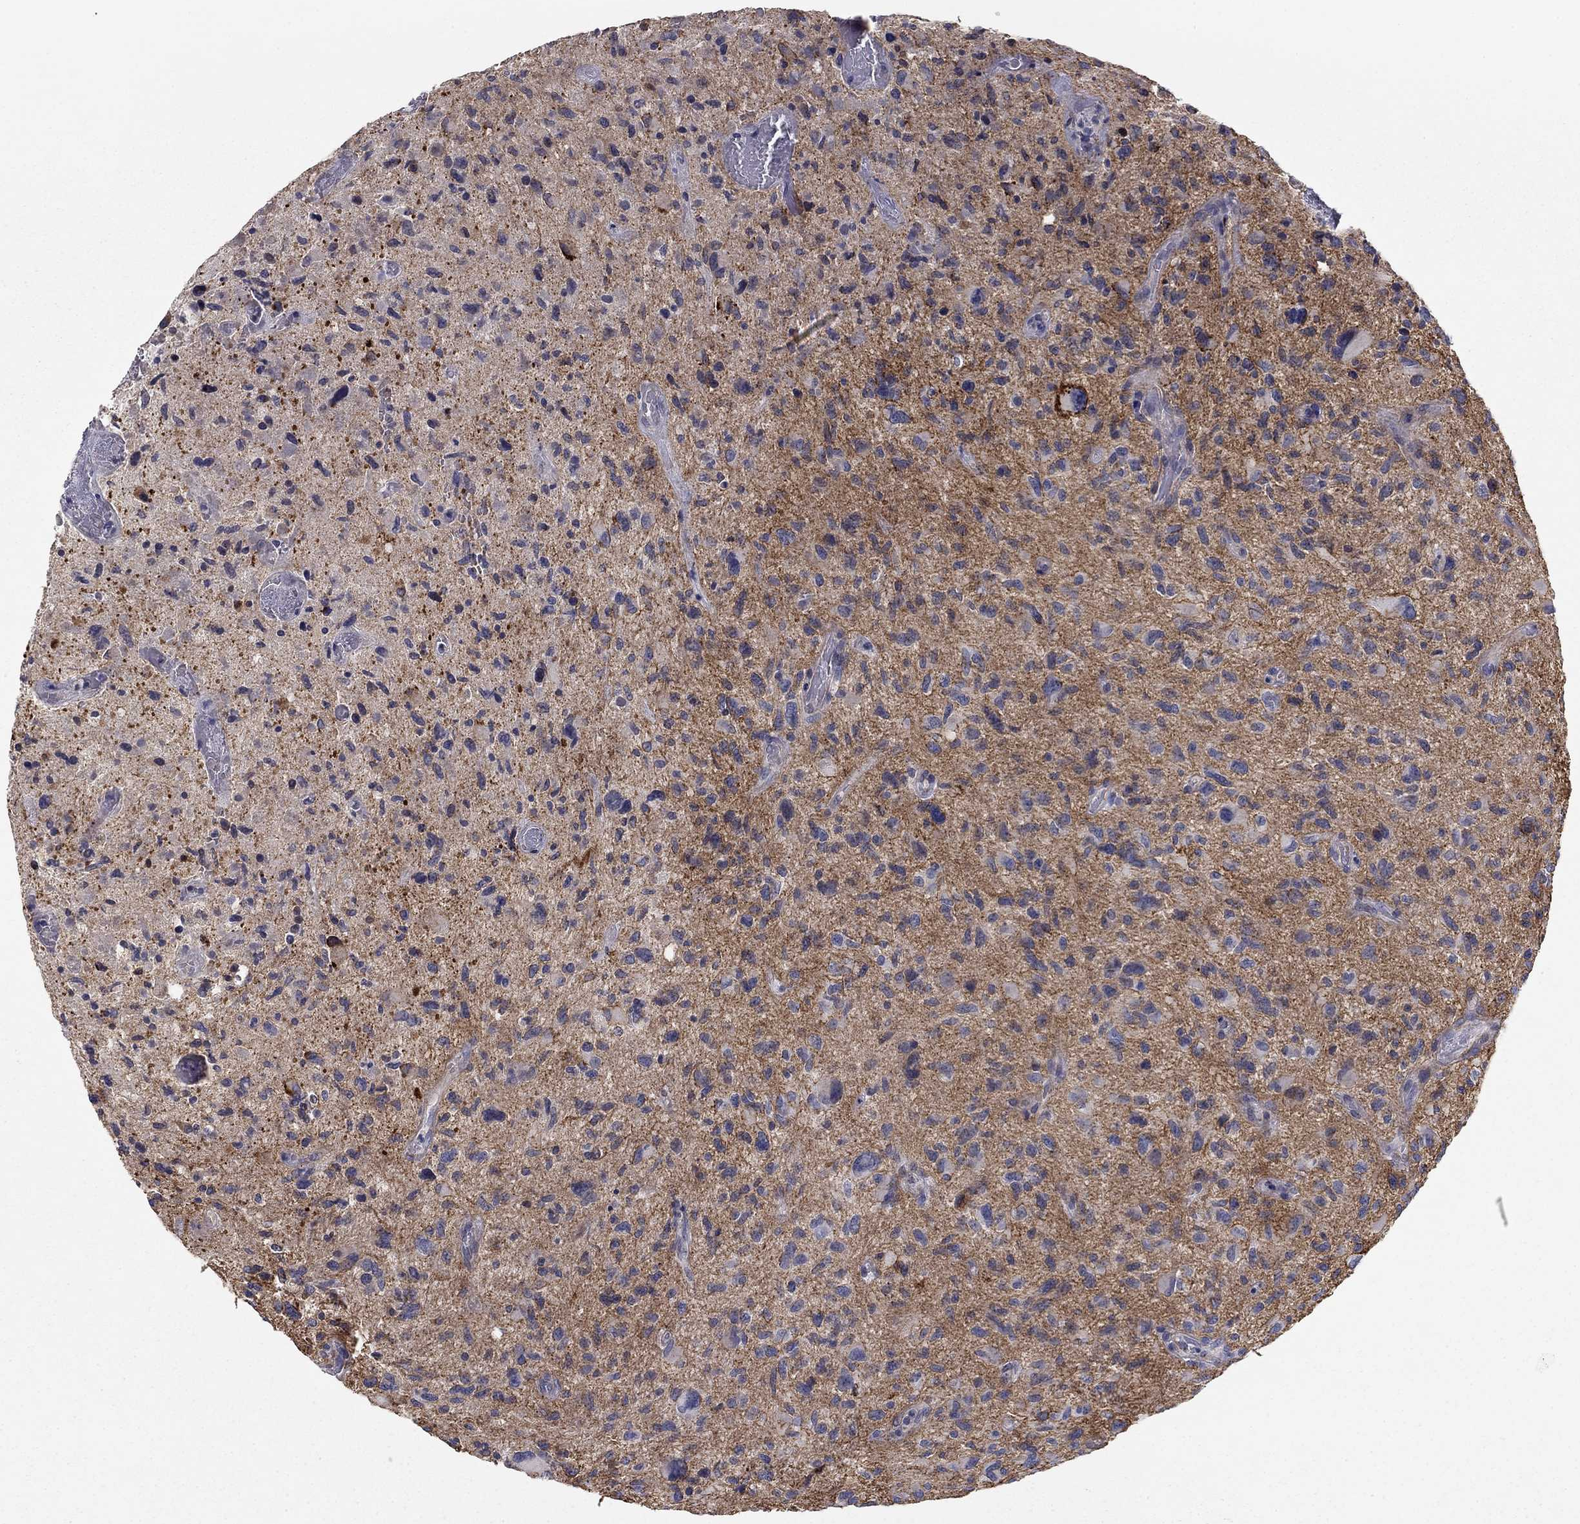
{"staining": {"intensity": "negative", "quantity": "none", "location": "none"}, "tissue": "glioma", "cell_type": "Tumor cells", "image_type": "cancer", "snomed": [{"axis": "morphology", "description": "Glioma, malignant, NOS"}, {"axis": "morphology", "description": "Glioma, malignant, High grade"}, {"axis": "topography", "description": "Brain"}], "caption": "DAB (3,3'-diaminobenzidine) immunohistochemical staining of human glioma exhibits no significant expression in tumor cells.", "gene": "SEPTIN3", "patient": {"sex": "female", "age": 71}}